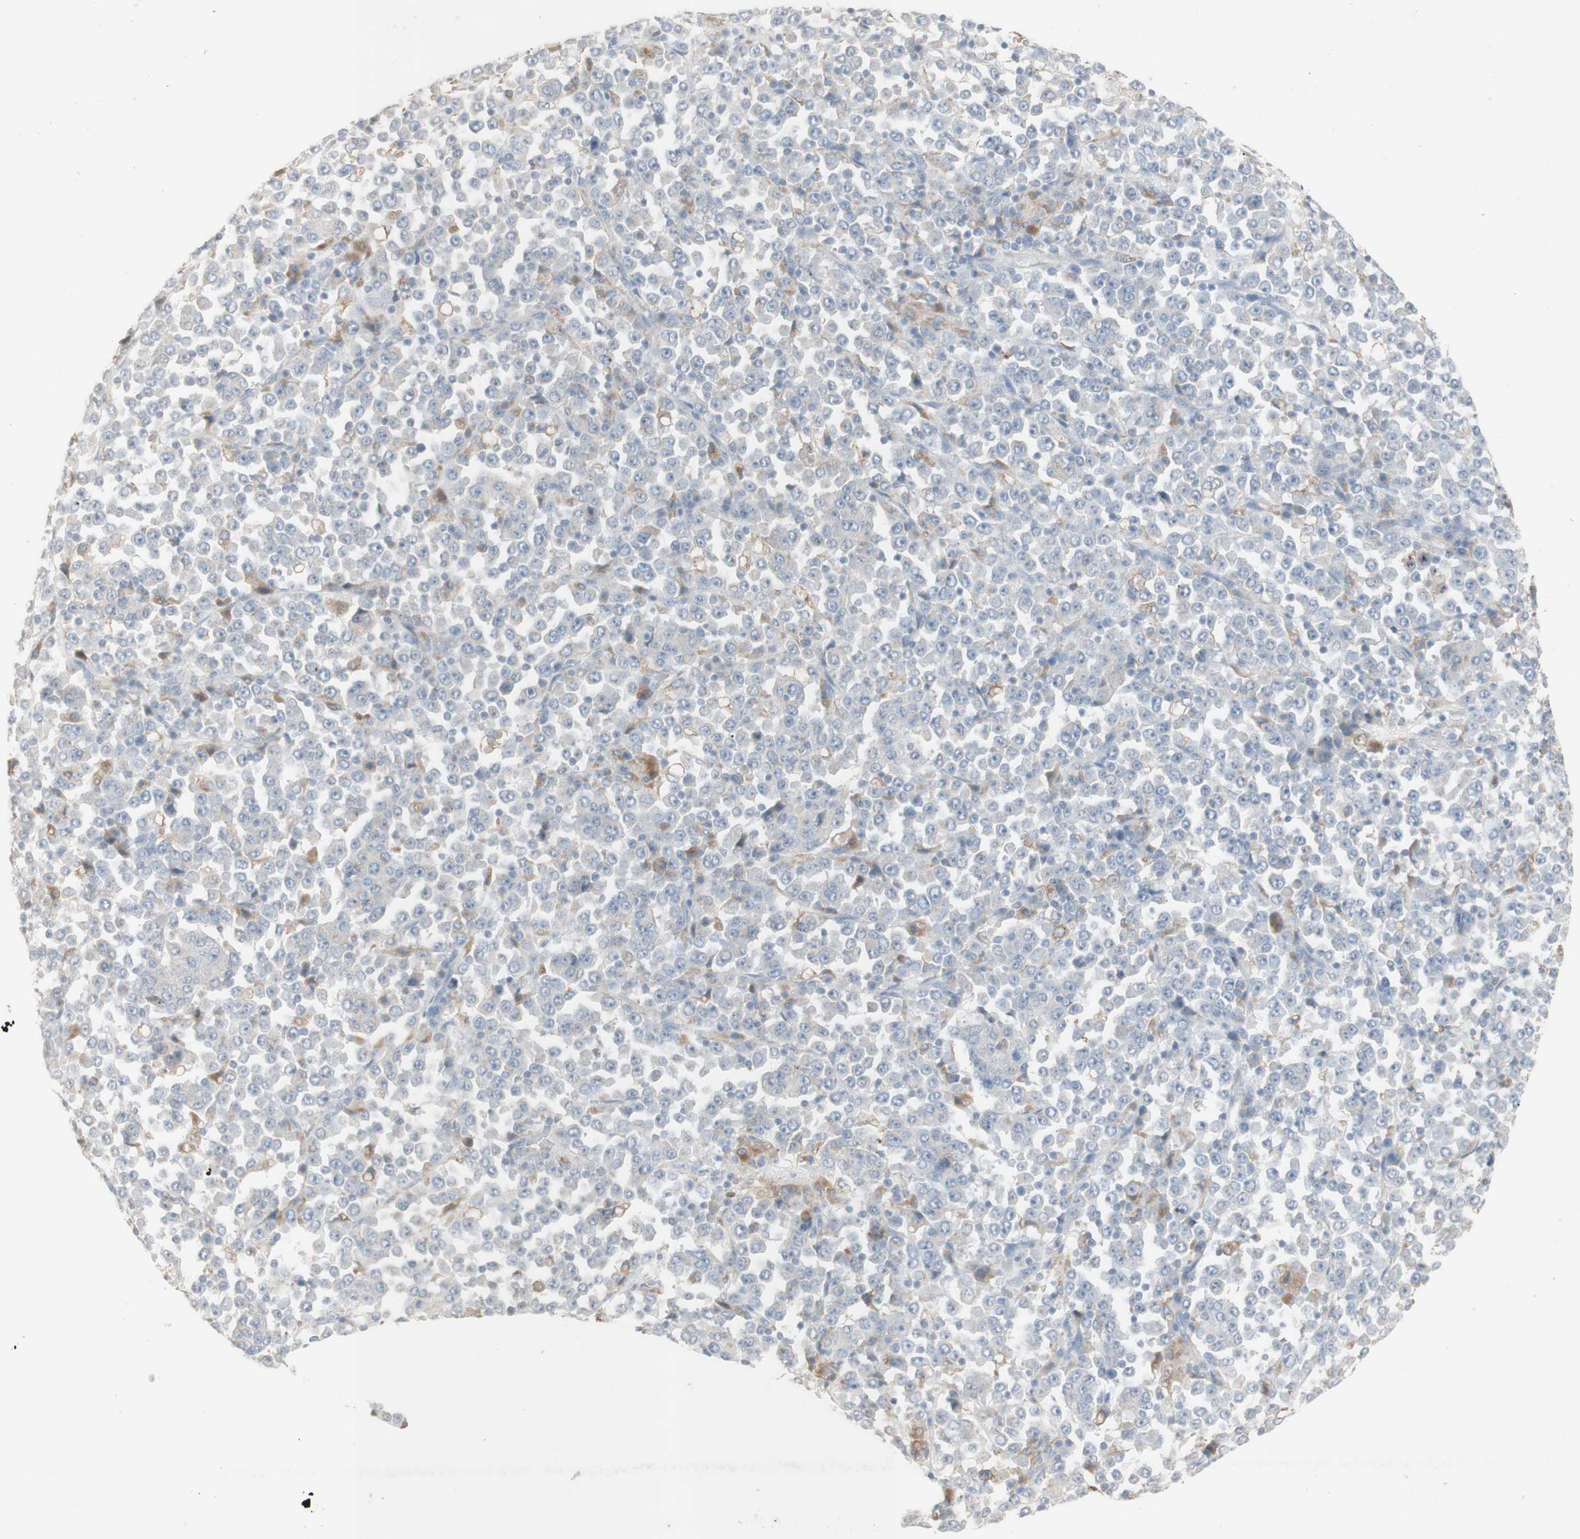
{"staining": {"intensity": "weak", "quantity": "<25%", "location": "cytoplasmic/membranous"}, "tissue": "stomach cancer", "cell_type": "Tumor cells", "image_type": "cancer", "snomed": [{"axis": "morphology", "description": "Normal tissue, NOS"}, {"axis": "morphology", "description": "Adenocarcinoma, NOS"}, {"axis": "topography", "description": "Stomach, upper"}, {"axis": "topography", "description": "Stomach"}], "caption": "High power microscopy histopathology image of an immunohistochemistry photomicrograph of stomach cancer (adenocarcinoma), revealing no significant staining in tumor cells.", "gene": "ATP6V1B1", "patient": {"sex": "male", "age": 59}}